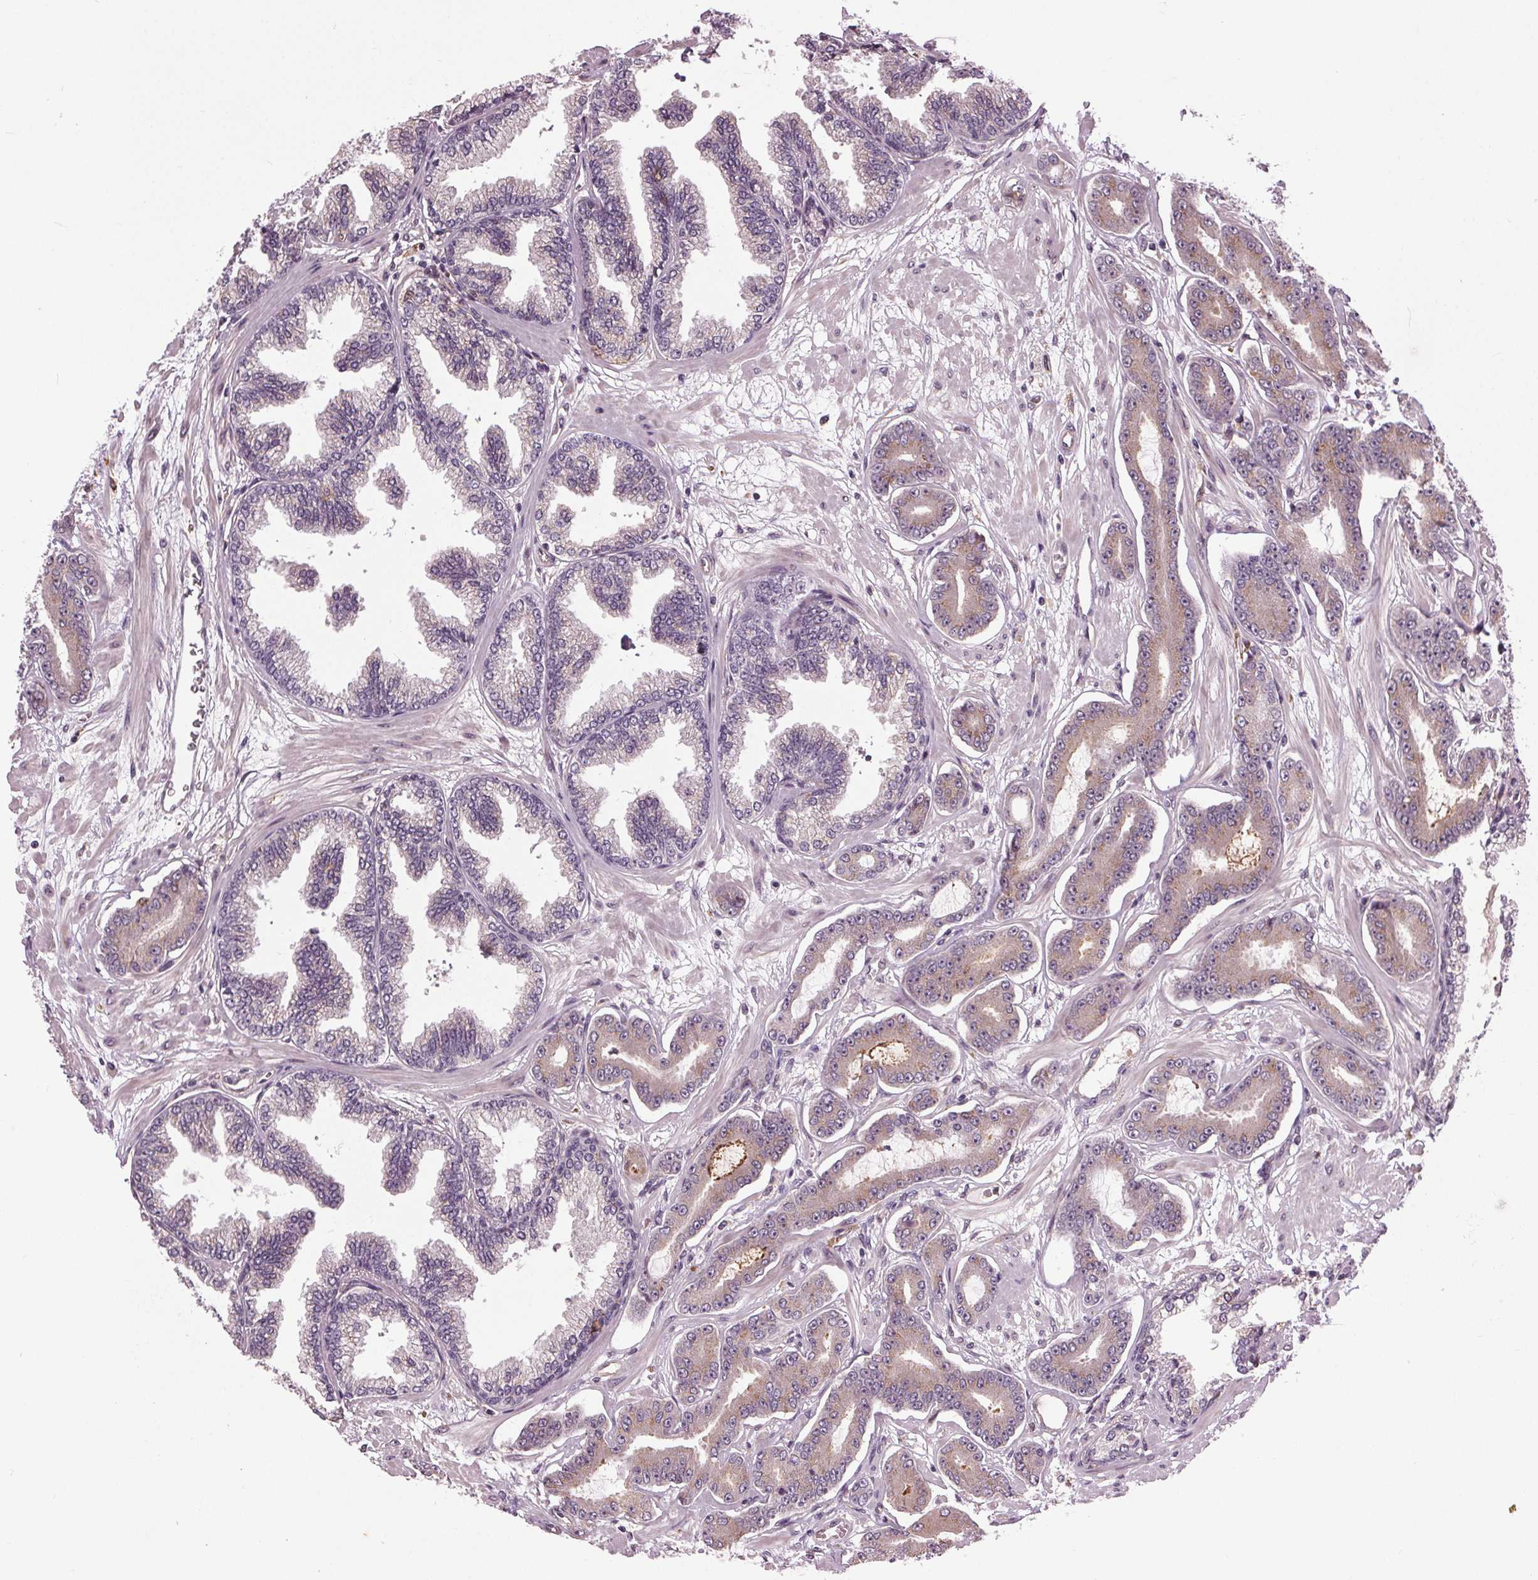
{"staining": {"intensity": "negative", "quantity": "none", "location": "none"}, "tissue": "prostate cancer", "cell_type": "Tumor cells", "image_type": "cancer", "snomed": [{"axis": "morphology", "description": "Adenocarcinoma, Low grade"}, {"axis": "topography", "description": "Prostate"}], "caption": "Immunohistochemical staining of prostate low-grade adenocarcinoma demonstrates no significant staining in tumor cells.", "gene": "BSDC1", "patient": {"sex": "male", "age": 64}}